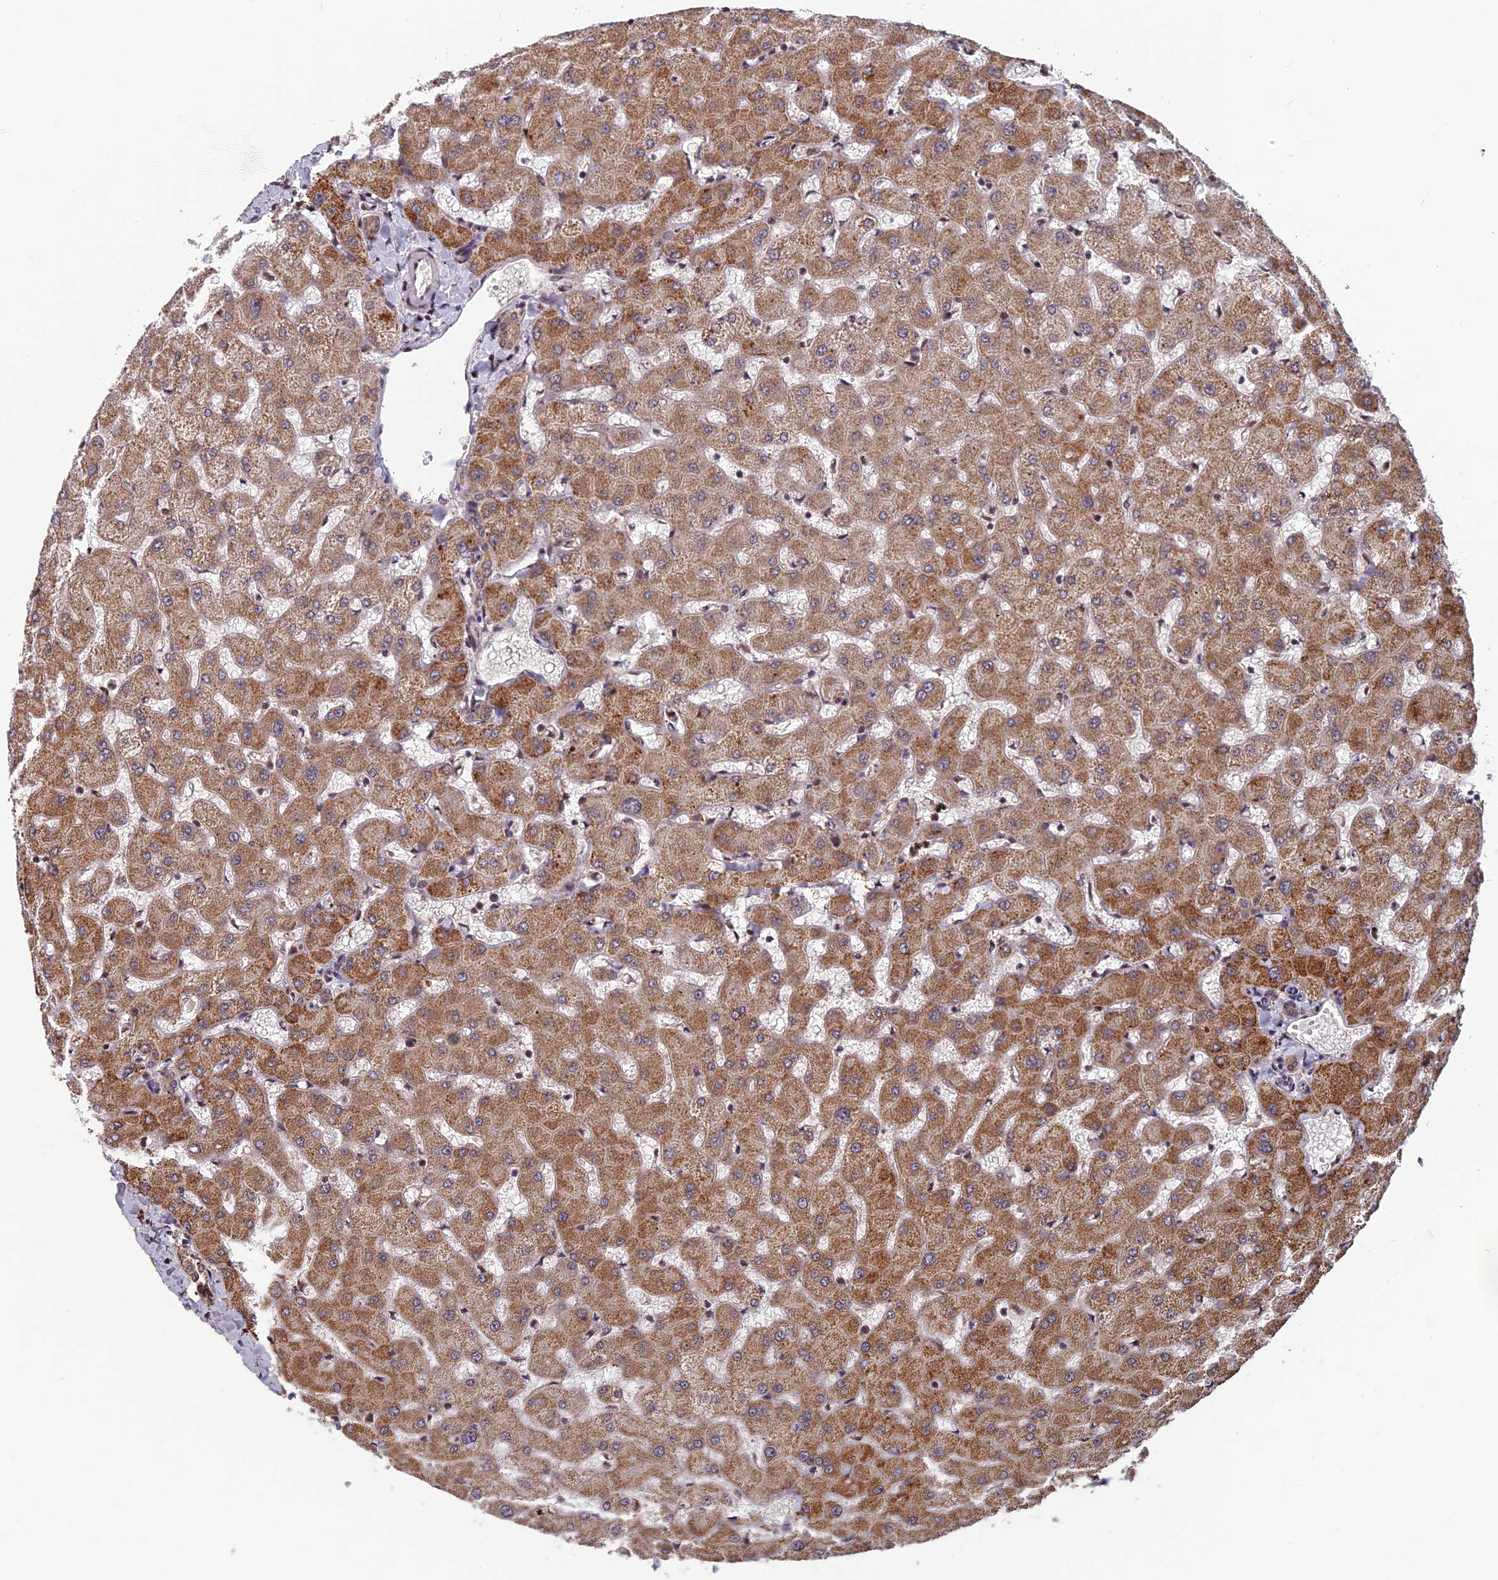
{"staining": {"intensity": "moderate", "quantity": "25%-75%", "location": "cytoplasmic/membranous"}, "tissue": "liver", "cell_type": "Cholangiocytes", "image_type": "normal", "snomed": [{"axis": "morphology", "description": "Normal tissue, NOS"}, {"axis": "topography", "description": "Liver"}], "caption": "Protein analysis of unremarkable liver exhibits moderate cytoplasmic/membranous positivity in about 25%-75% of cholangiocytes. The staining was performed using DAB (3,3'-diaminobenzidine), with brown indicating positive protein expression. Nuclei are stained blue with hematoxylin.", "gene": "FAM53C", "patient": {"sex": "female", "age": 63}}